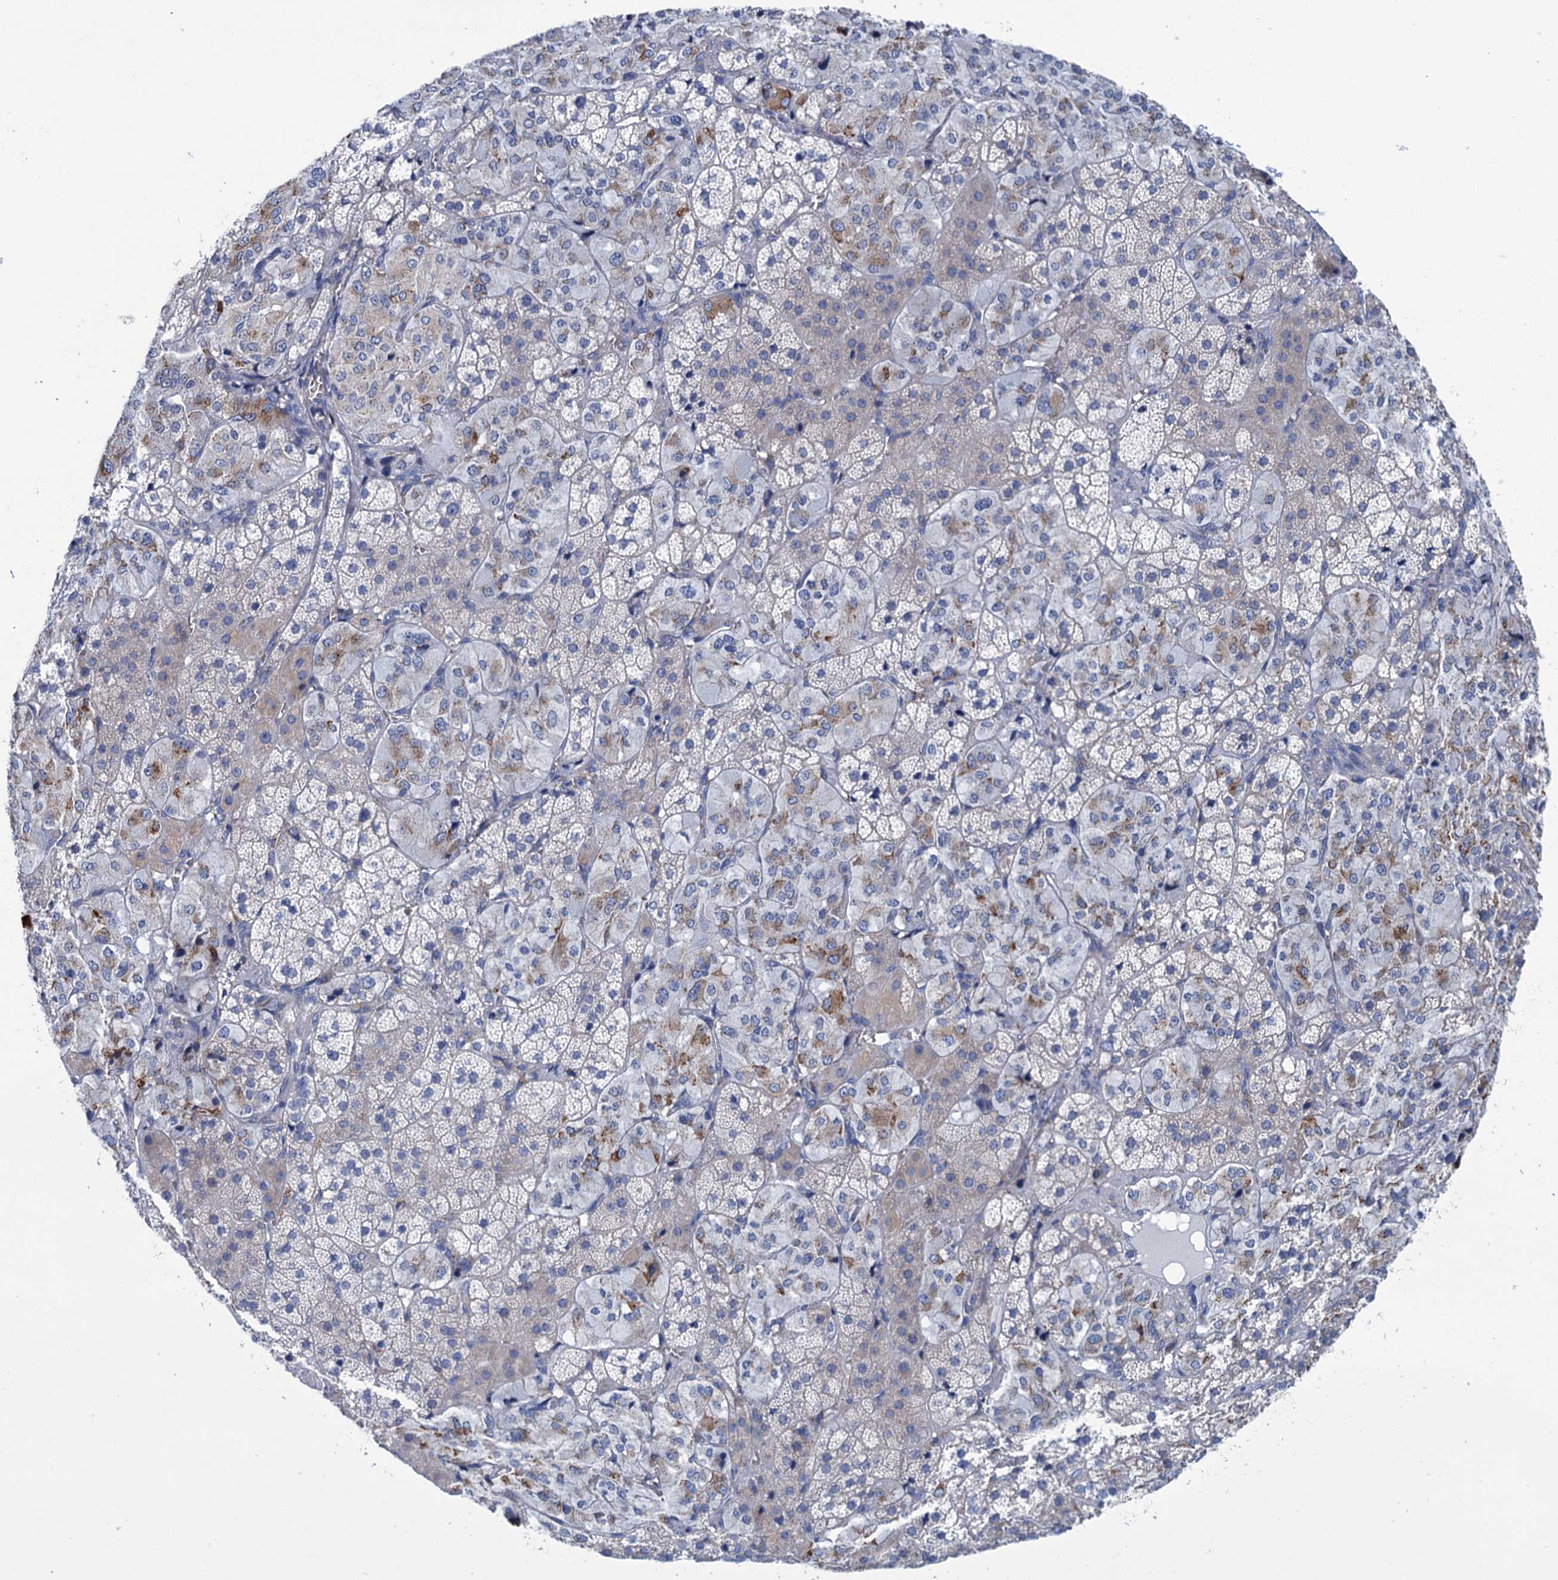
{"staining": {"intensity": "moderate", "quantity": "<25%", "location": "cytoplasmic/membranous"}, "tissue": "adrenal gland", "cell_type": "Glandular cells", "image_type": "normal", "snomed": [{"axis": "morphology", "description": "Normal tissue, NOS"}, {"axis": "topography", "description": "Adrenal gland"}], "caption": "Adrenal gland stained with a brown dye shows moderate cytoplasmic/membranous positive positivity in about <25% of glandular cells.", "gene": "SHE", "patient": {"sex": "female", "age": 44}}